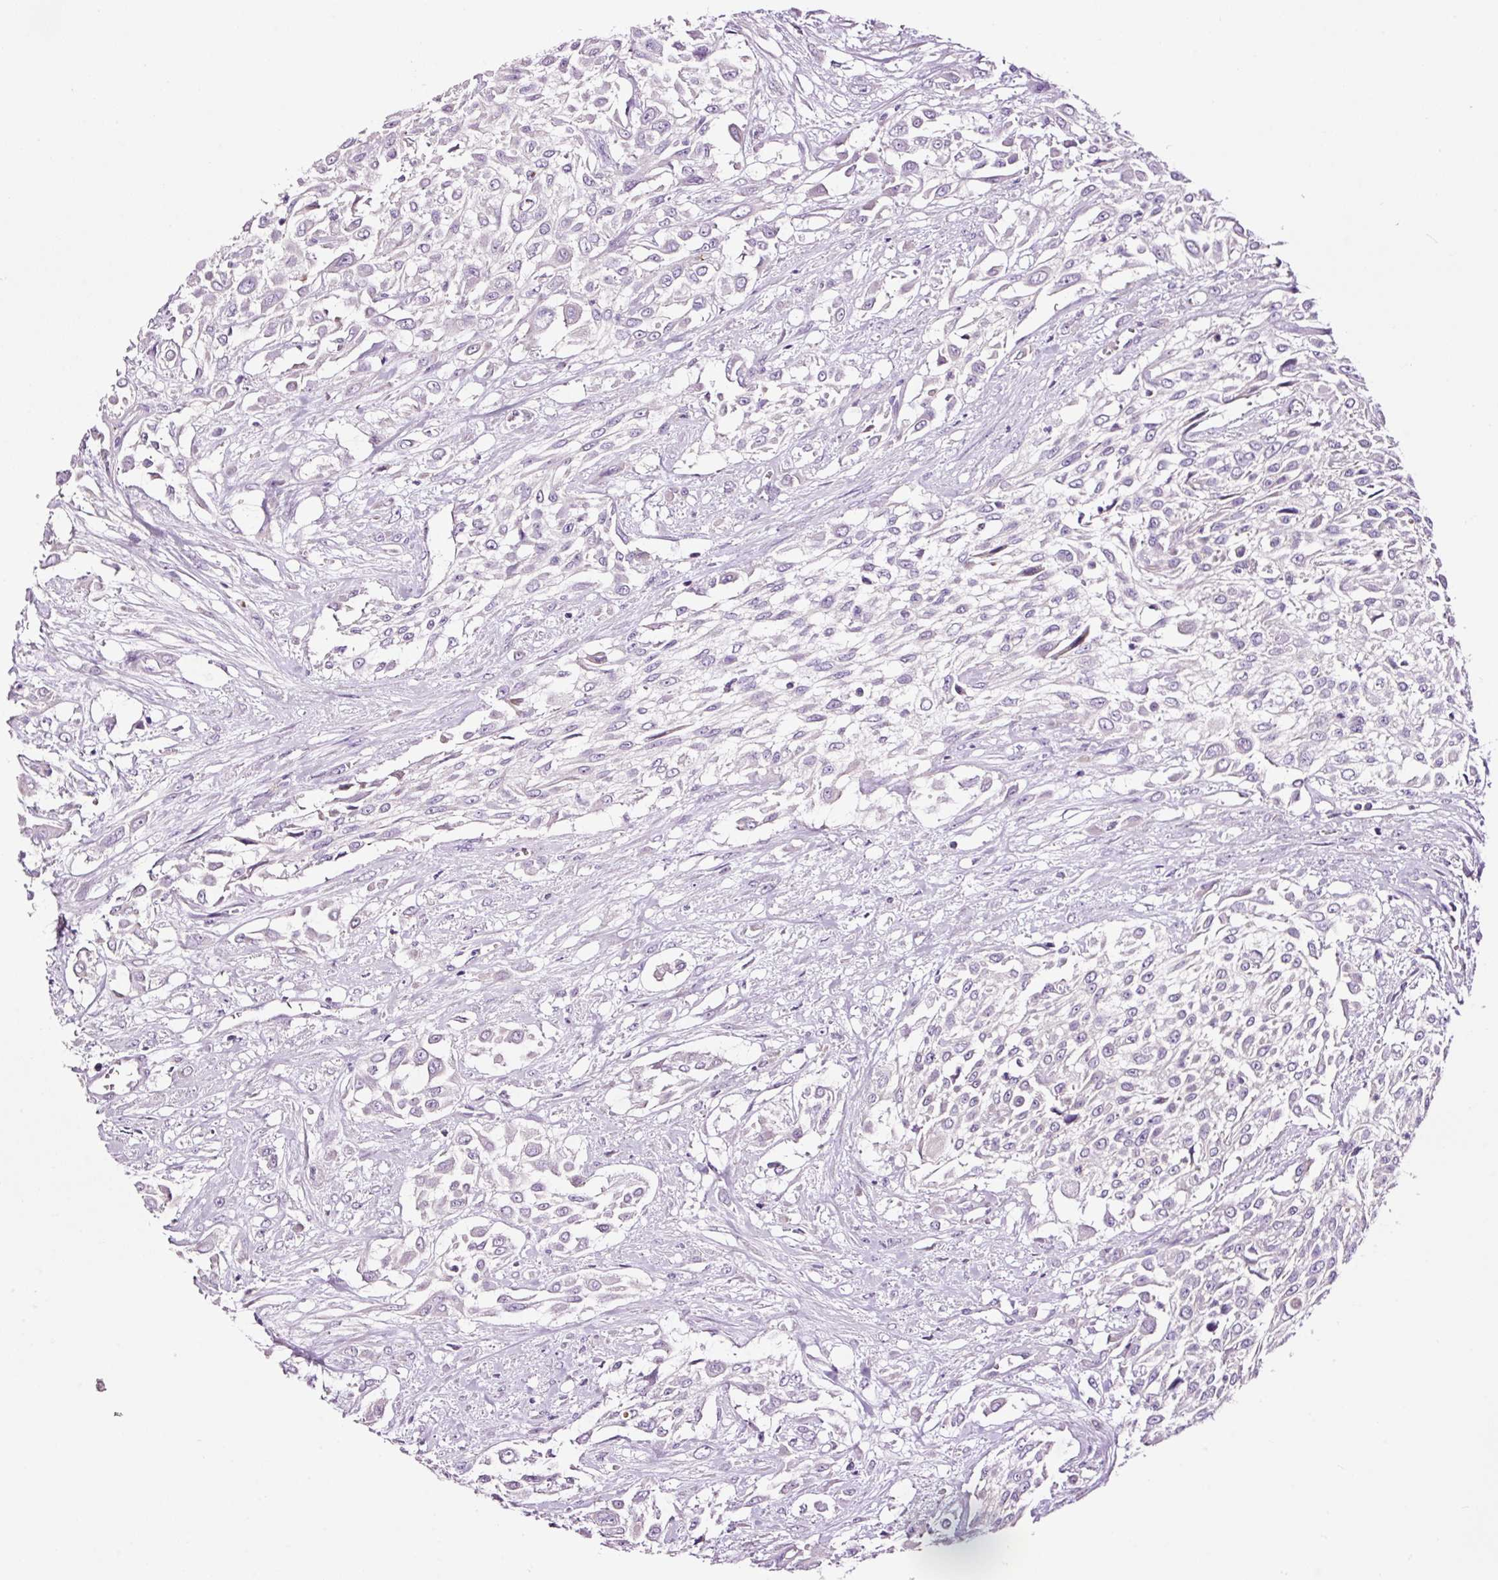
{"staining": {"intensity": "negative", "quantity": "none", "location": "none"}, "tissue": "urothelial cancer", "cell_type": "Tumor cells", "image_type": "cancer", "snomed": [{"axis": "morphology", "description": "Urothelial carcinoma, High grade"}, {"axis": "topography", "description": "Urinary bladder"}], "caption": "IHC photomicrograph of neoplastic tissue: urothelial carcinoma (high-grade) stained with DAB shows no significant protein expression in tumor cells.", "gene": "PAM", "patient": {"sex": "male", "age": 57}}